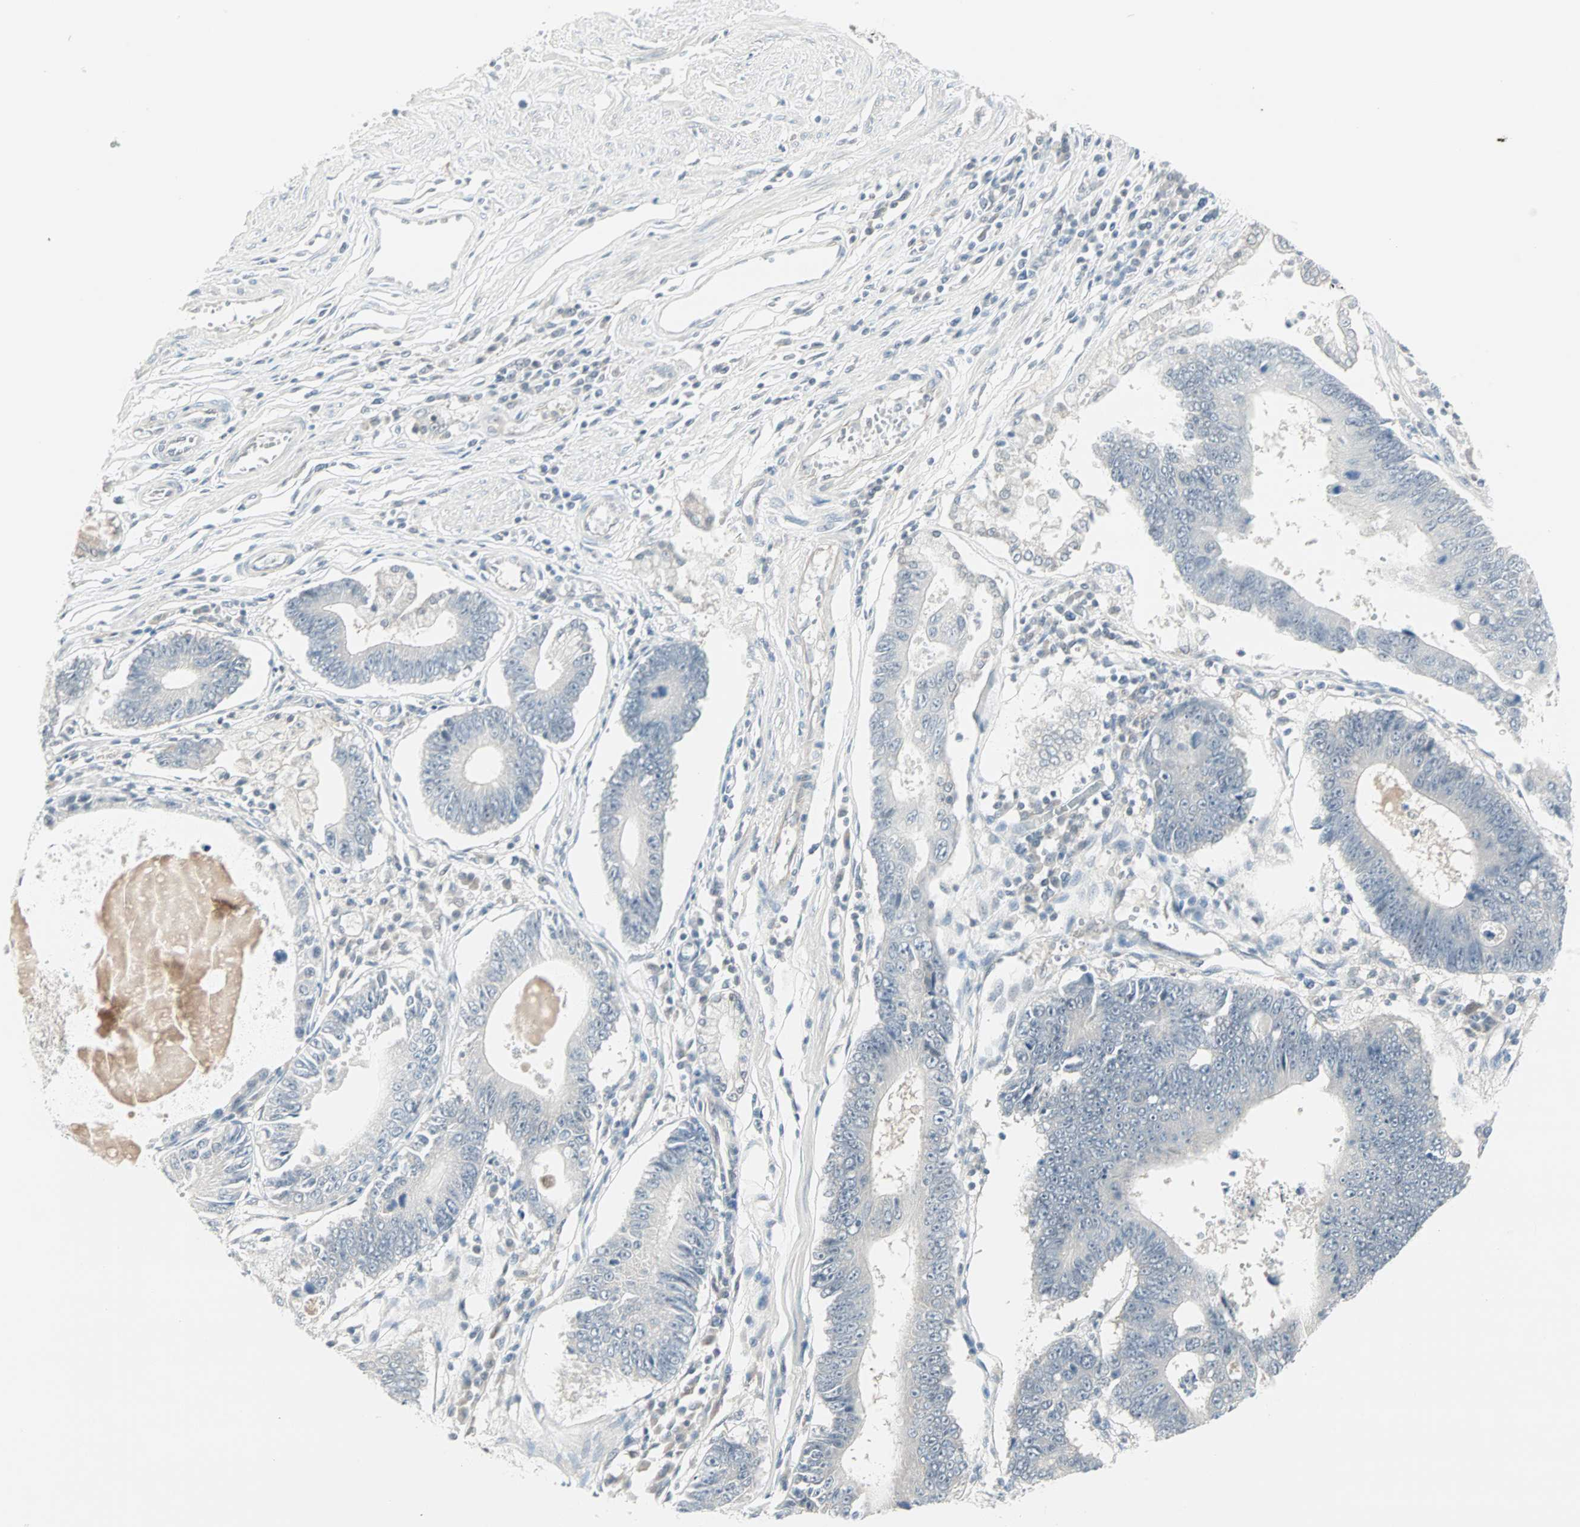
{"staining": {"intensity": "negative", "quantity": "none", "location": "none"}, "tissue": "stomach cancer", "cell_type": "Tumor cells", "image_type": "cancer", "snomed": [{"axis": "morphology", "description": "Adenocarcinoma, NOS"}, {"axis": "topography", "description": "Stomach"}], "caption": "Immunohistochemistry photomicrograph of neoplastic tissue: human stomach cancer (adenocarcinoma) stained with DAB (3,3'-diaminobenzidine) demonstrates no significant protein expression in tumor cells.", "gene": "PTPA", "patient": {"sex": "male", "age": 59}}